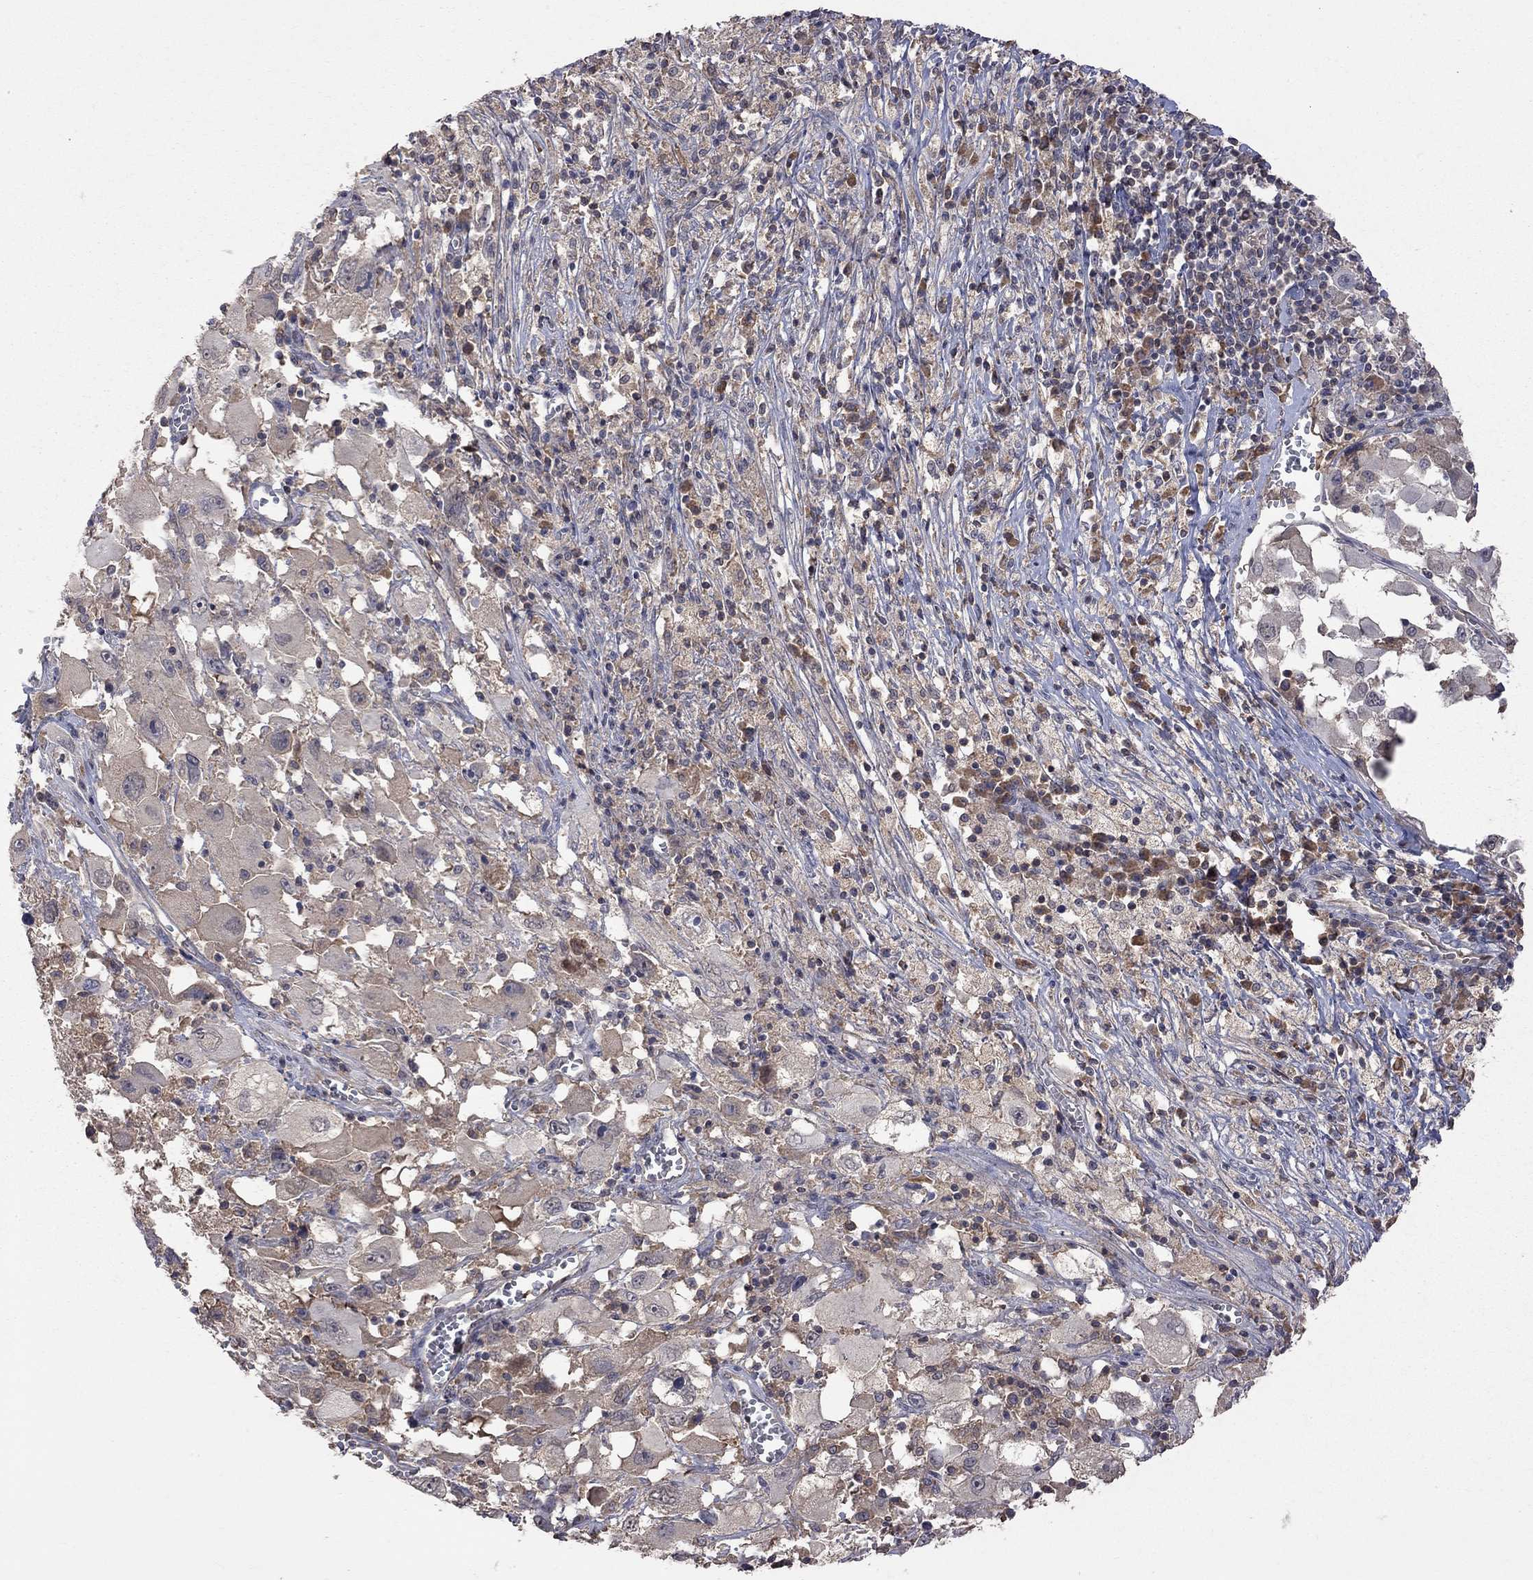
{"staining": {"intensity": "negative", "quantity": "none", "location": "none"}, "tissue": "melanoma", "cell_type": "Tumor cells", "image_type": "cancer", "snomed": [{"axis": "morphology", "description": "Malignant melanoma, Metastatic site"}, {"axis": "topography", "description": "Soft tissue"}], "caption": "This is an IHC micrograph of melanoma. There is no staining in tumor cells.", "gene": "HTR6", "patient": {"sex": "male", "age": 50}}